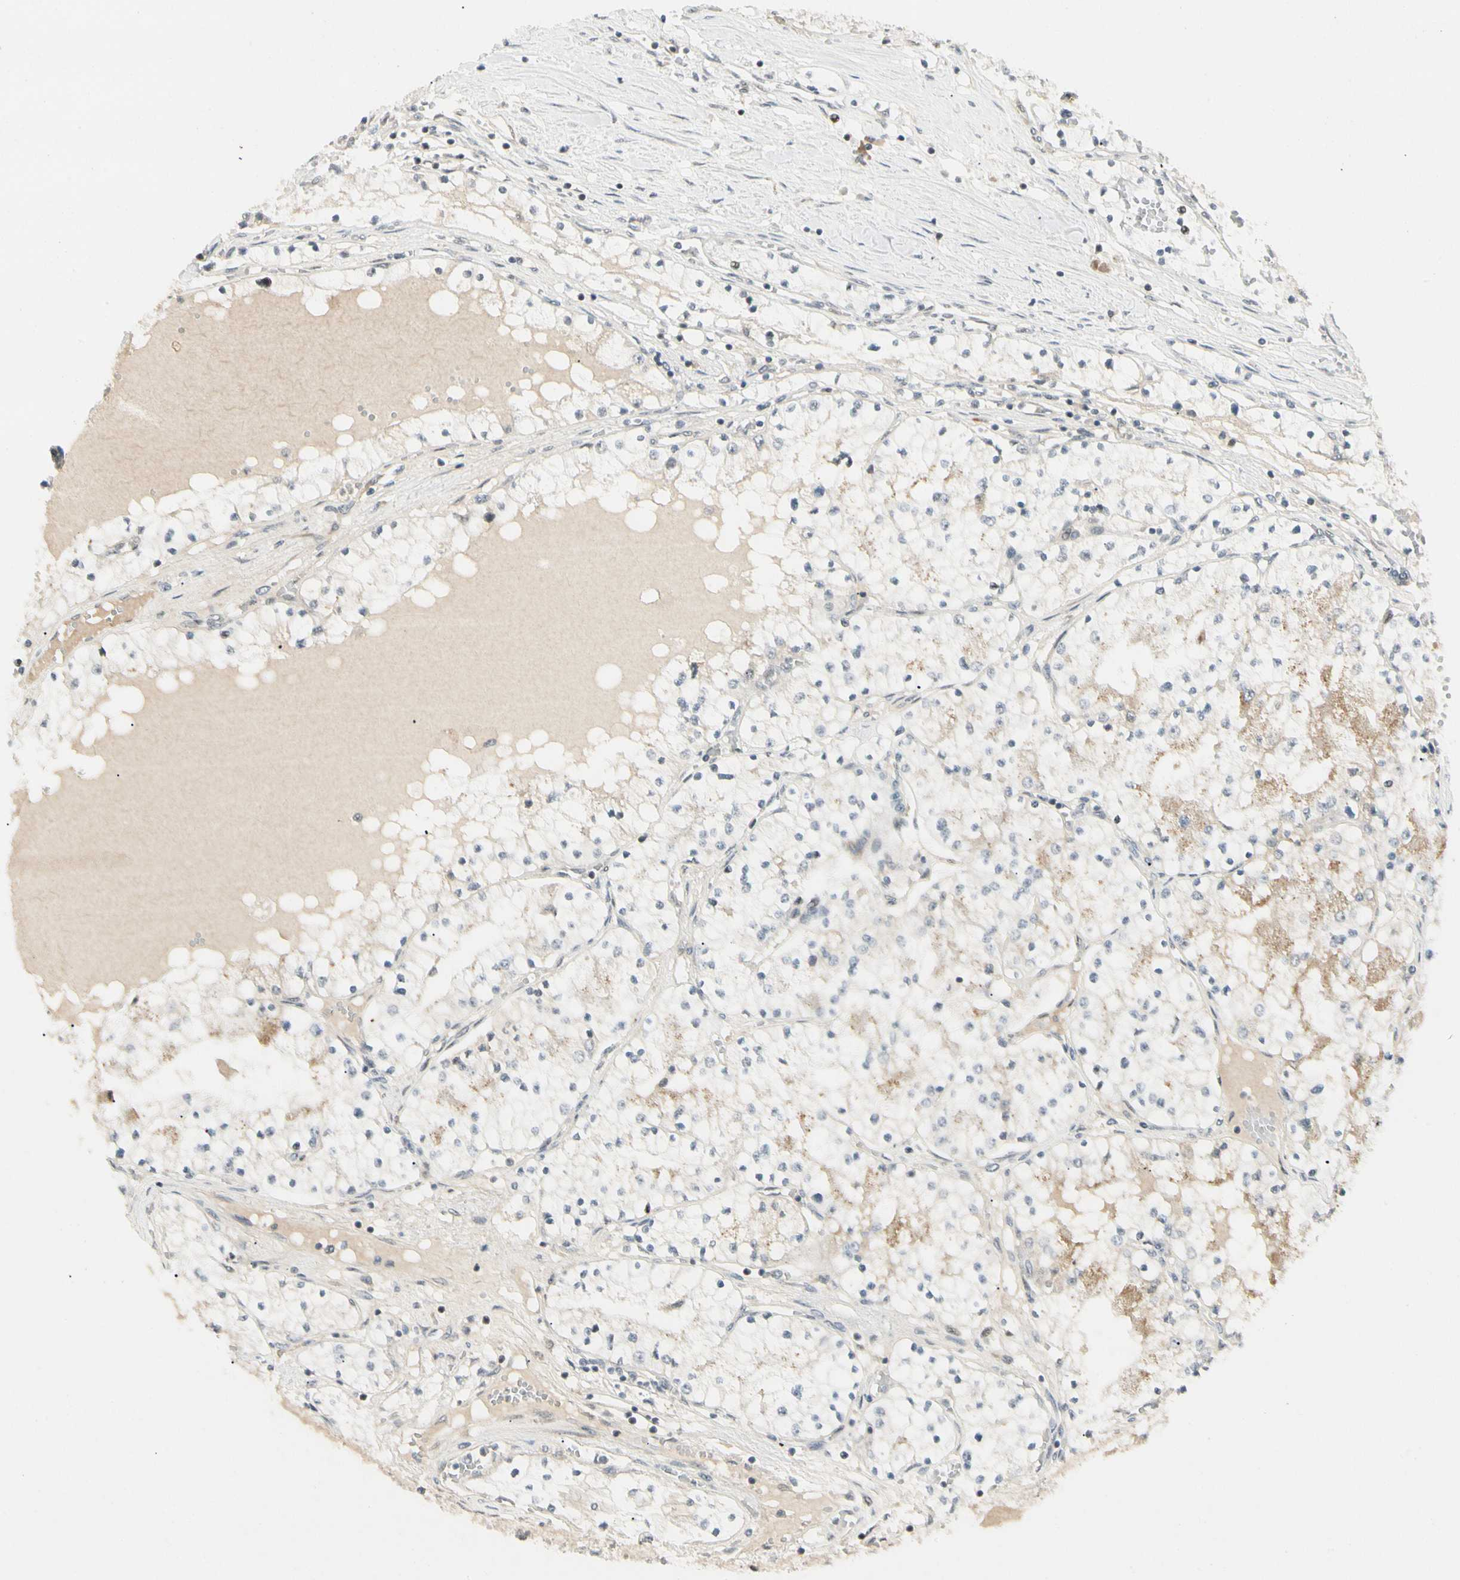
{"staining": {"intensity": "negative", "quantity": "none", "location": "none"}, "tissue": "renal cancer", "cell_type": "Tumor cells", "image_type": "cancer", "snomed": [{"axis": "morphology", "description": "Adenocarcinoma, NOS"}, {"axis": "topography", "description": "Kidney"}], "caption": "The immunohistochemistry (IHC) photomicrograph has no significant staining in tumor cells of renal adenocarcinoma tissue.", "gene": "FNDC3B", "patient": {"sex": "male", "age": 68}}